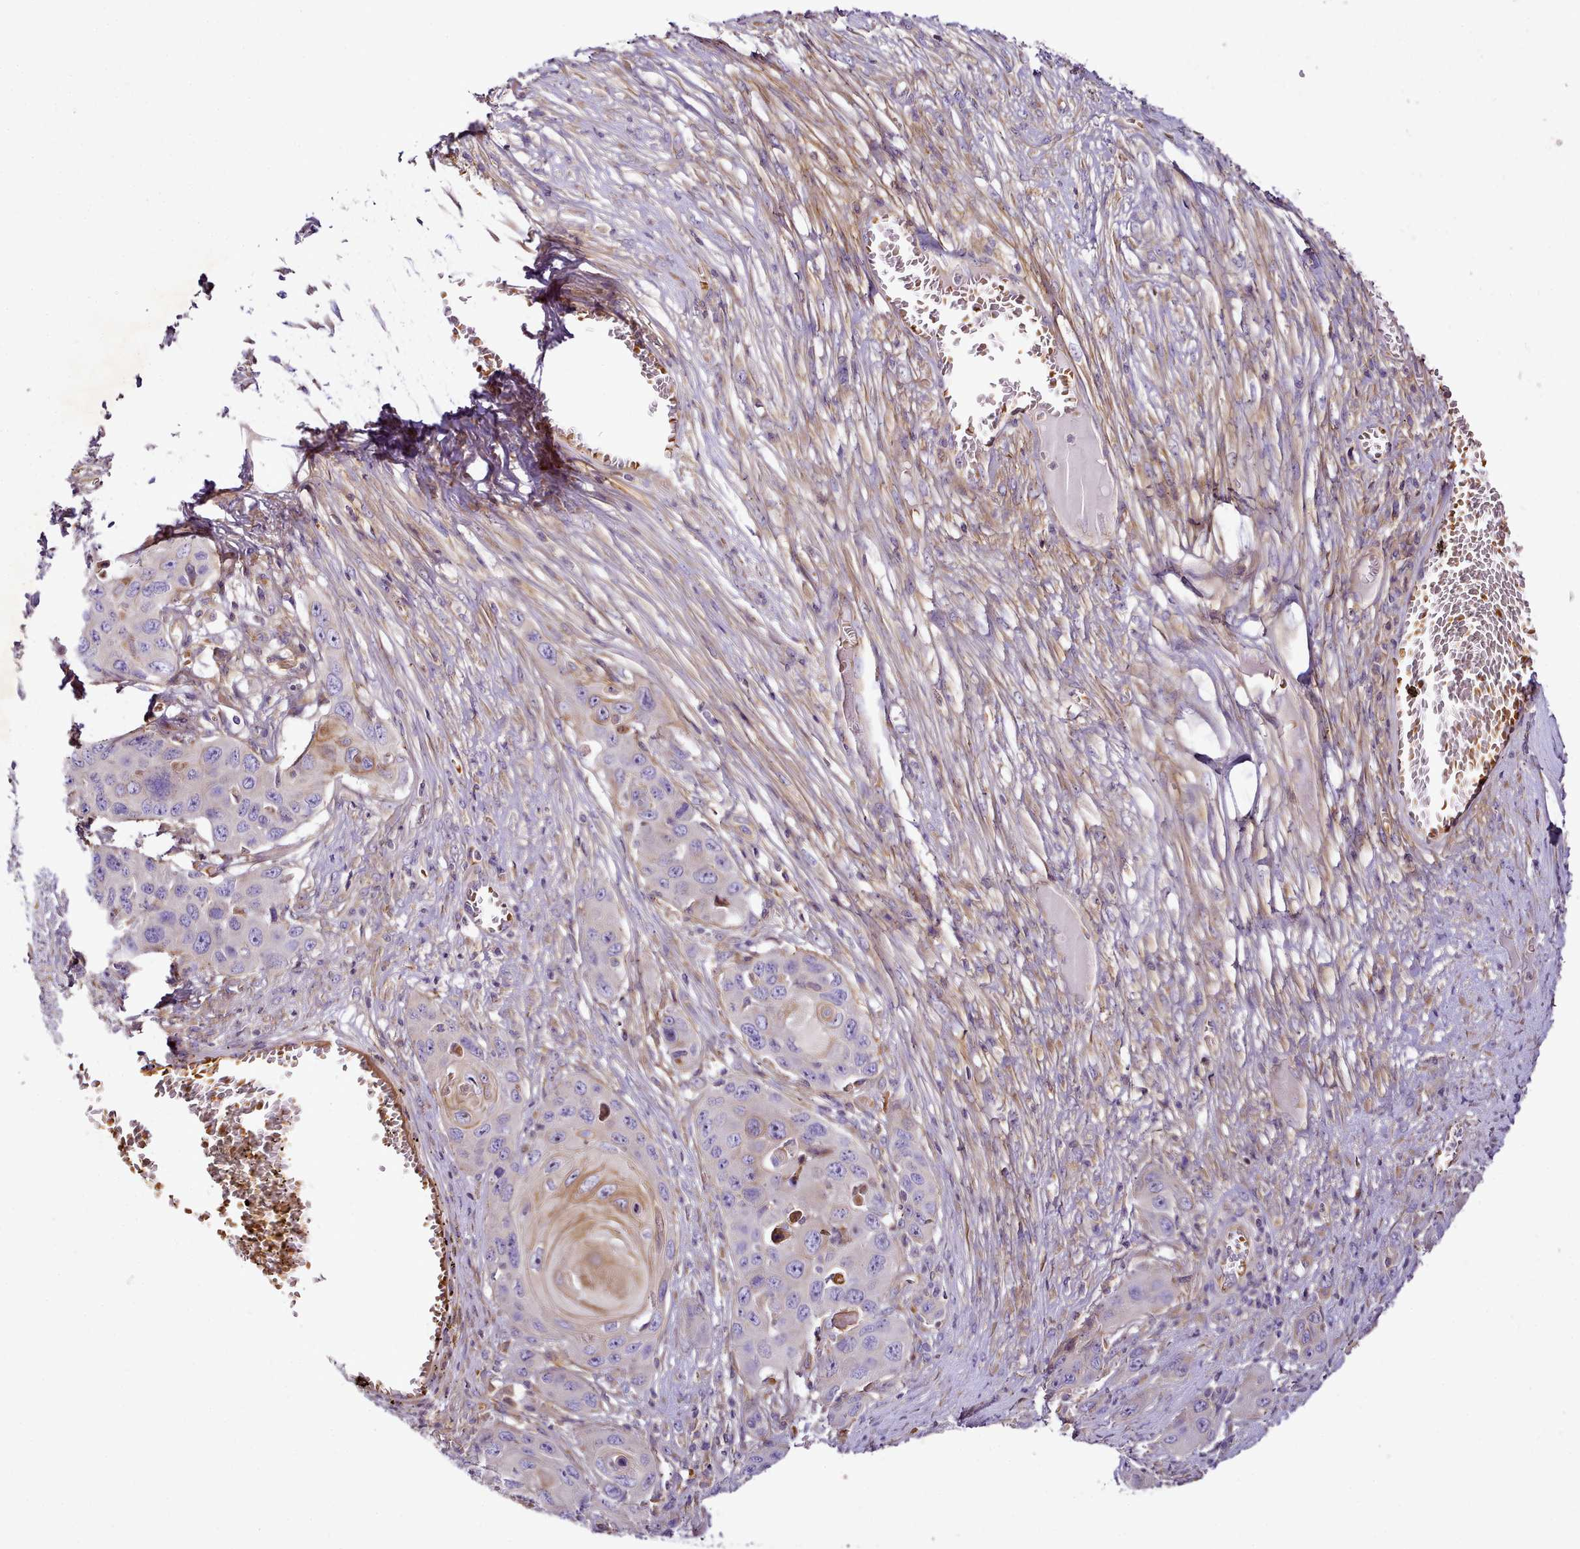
{"staining": {"intensity": "moderate", "quantity": "<25%", "location": "cytoplasmic/membranous"}, "tissue": "skin cancer", "cell_type": "Tumor cells", "image_type": "cancer", "snomed": [{"axis": "morphology", "description": "Squamous cell carcinoma, NOS"}, {"axis": "topography", "description": "Skin"}], "caption": "Protein staining displays moderate cytoplasmic/membranous staining in about <25% of tumor cells in skin cancer.", "gene": "NBPF1", "patient": {"sex": "male", "age": 55}}